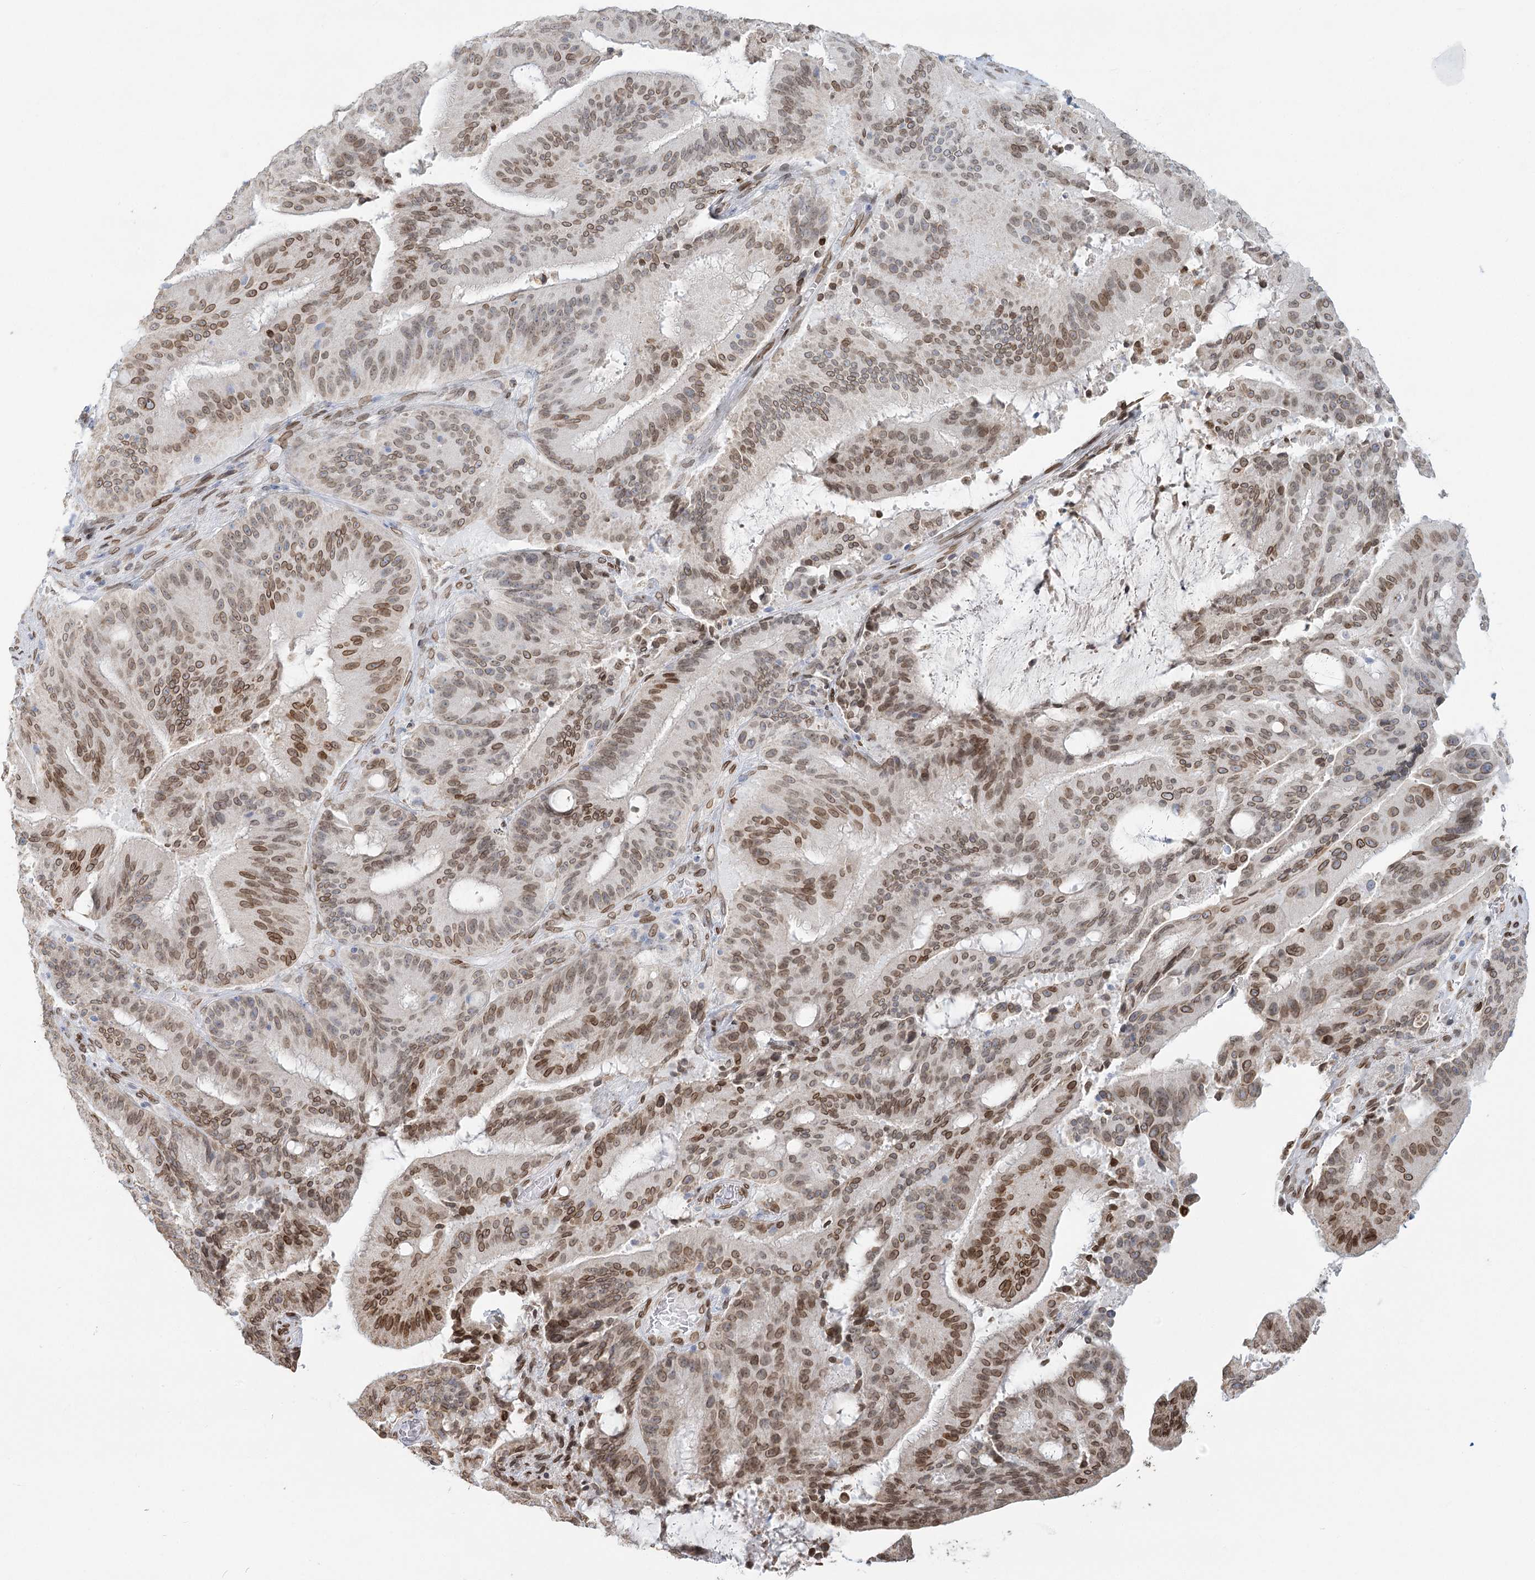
{"staining": {"intensity": "moderate", "quantity": ">75%", "location": "cytoplasmic/membranous,nuclear"}, "tissue": "liver cancer", "cell_type": "Tumor cells", "image_type": "cancer", "snomed": [{"axis": "morphology", "description": "Normal tissue, NOS"}, {"axis": "morphology", "description": "Cholangiocarcinoma"}, {"axis": "topography", "description": "Liver"}, {"axis": "topography", "description": "Peripheral nerve tissue"}], "caption": "There is medium levels of moderate cytoplasmic/membranous and nuclear staining in tumor cells of liver cancer (cholangiocarcinoma), as demonstrated by immunohistochemical staining (brown color).", "gene": "VWA5A", "patient": {"sex": "female", "age": 73}}